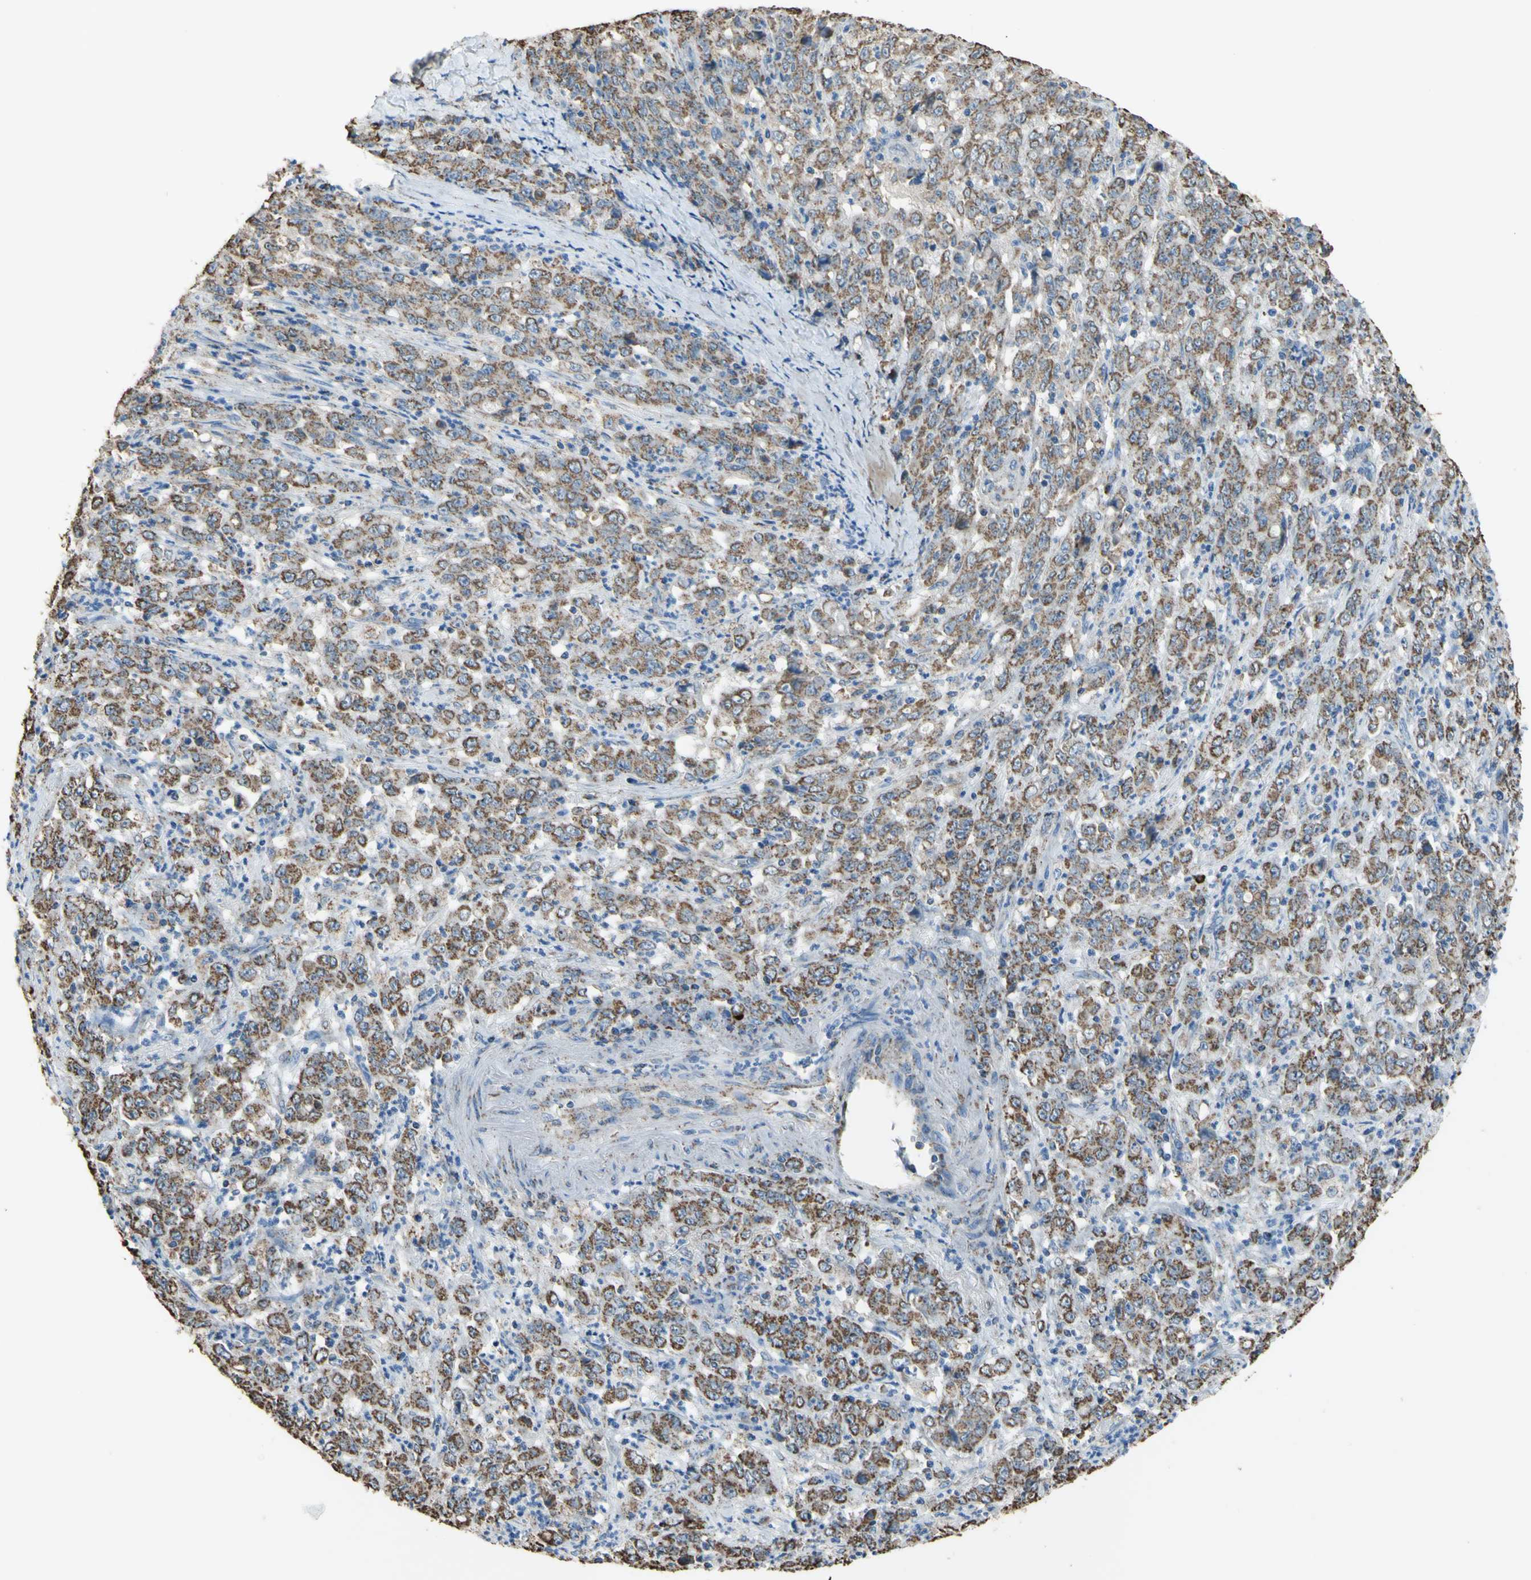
{"staining": {"intensity": "moderate", "quantity": ">75%", "location": "cytoplasmic/membranous"}, "tissue": "stomach cancer", "cell_type": "Tumor cells", "image_type": "cancer", "snomed": [{"axis": "morphology", "description": "Adenocarcinoma, NOS"}, {"axis": "topography", "description": "Stomach, lower"}], "caption": "A brown stain shows moderate cytoplasmic/membranous staining of a protein in human stomach cancer tumor cells. (DAB (3,3'-diaminobenzidine) = brown stain, brightfield microscopy at high magnification).", "gene": "CMKLR2", "patient": {"sex": "female", "age": 71}}